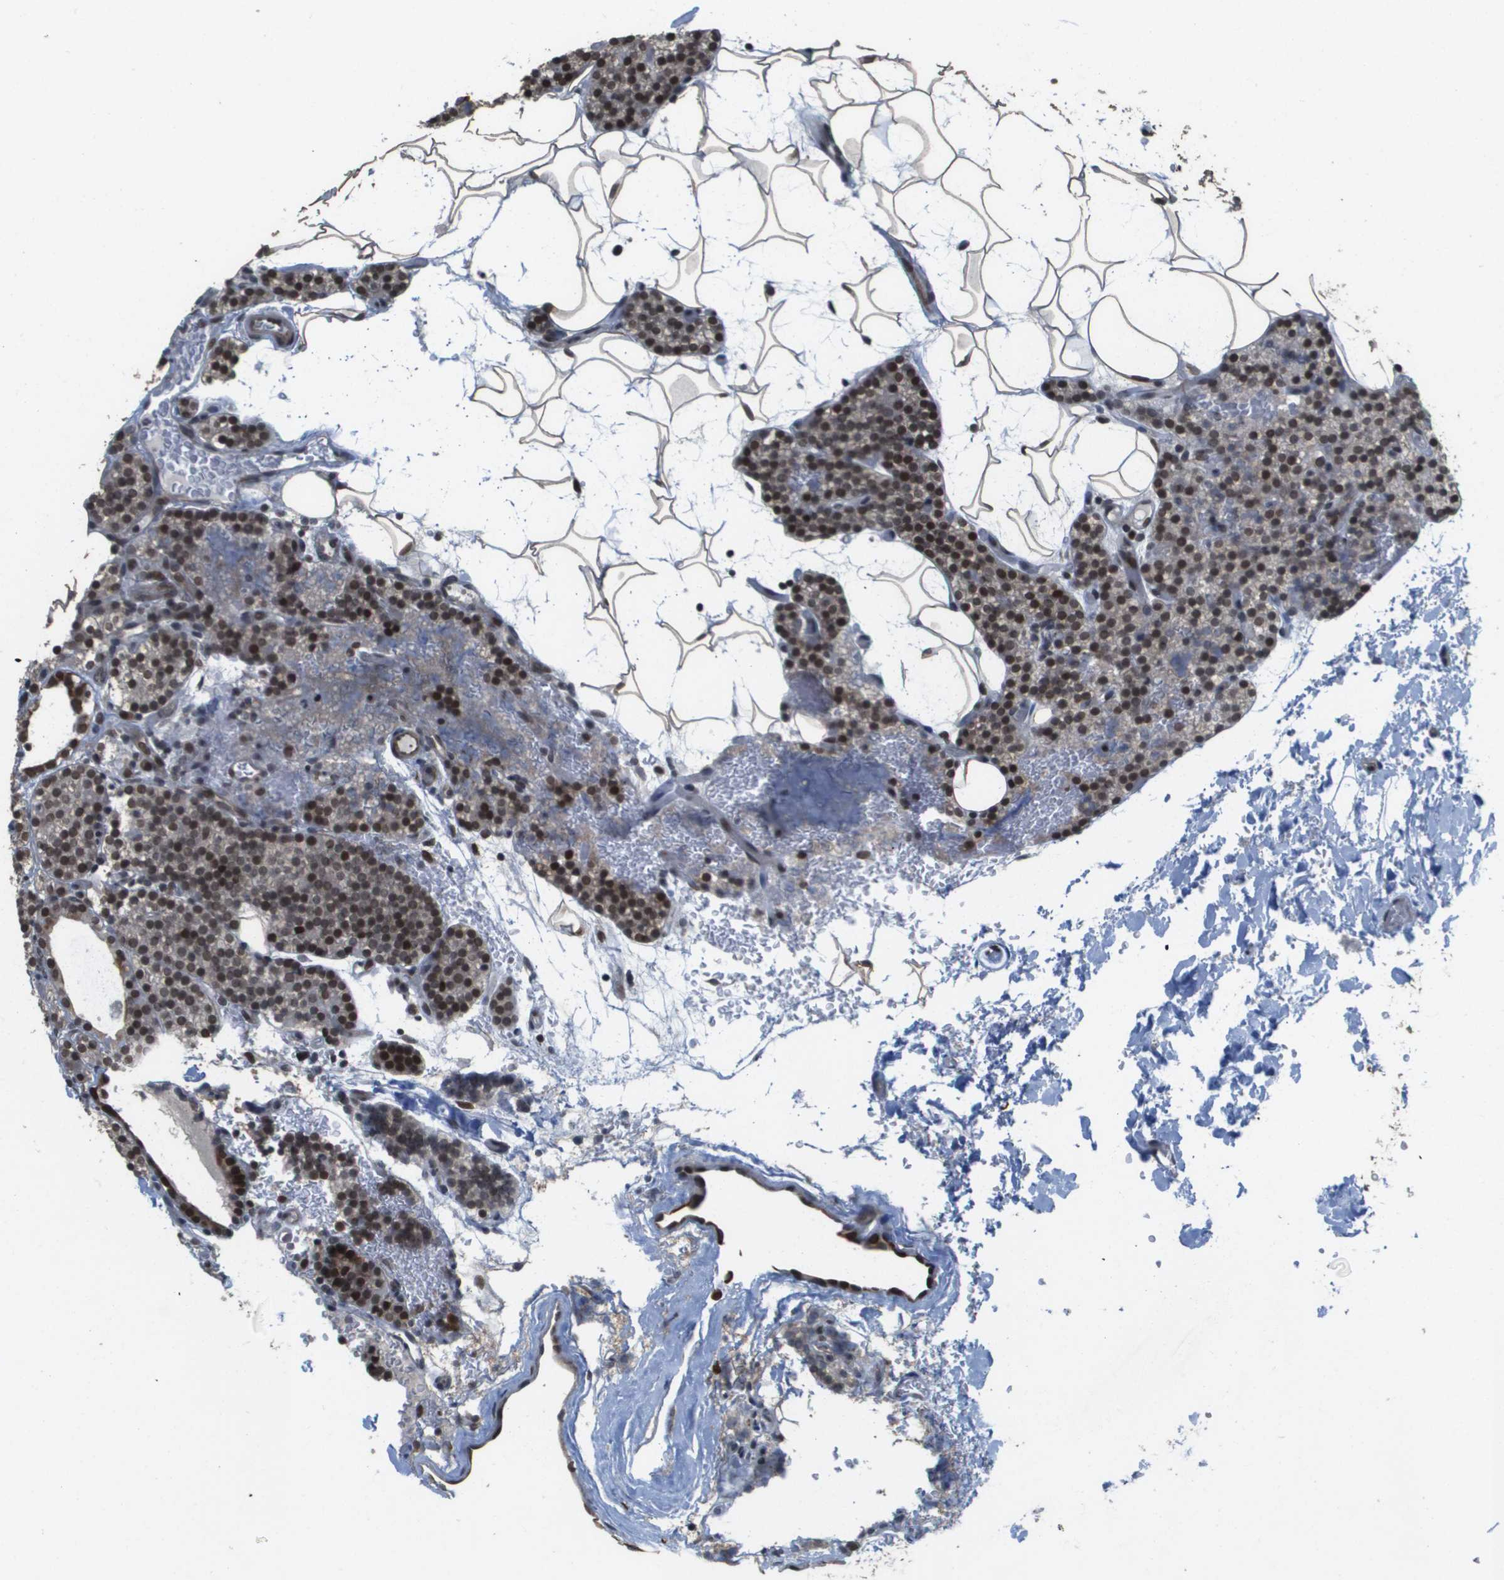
{"staining": {"intensity": "strong", "quantity": ">75%", "location": "nuclear"}, "tissue": "parathyroid gland", "cell_type": "Glandular cells", "image_type": "normal", "snomed": [{"axis": "morphology", "description": "Normal tissue, NOS"}, {"axis": "morphology", "description": "Inflammation chronic"}, {"axis": "morphology", "description": "Goiter, colloid"}, {"axis": "topography", "description": "Thyroid gland"}, {"axis": "topography", "description": "Parathyroid gland"}], "caption": "Immunohistochemistry (IHC) (DAB) staining of unremarkable parathyroid gland exhibits strong nuclear protein expression in approximately >75% of glandular cells.", "gene": "KAT5", "patient": {"sex": "male", "age": 65}}